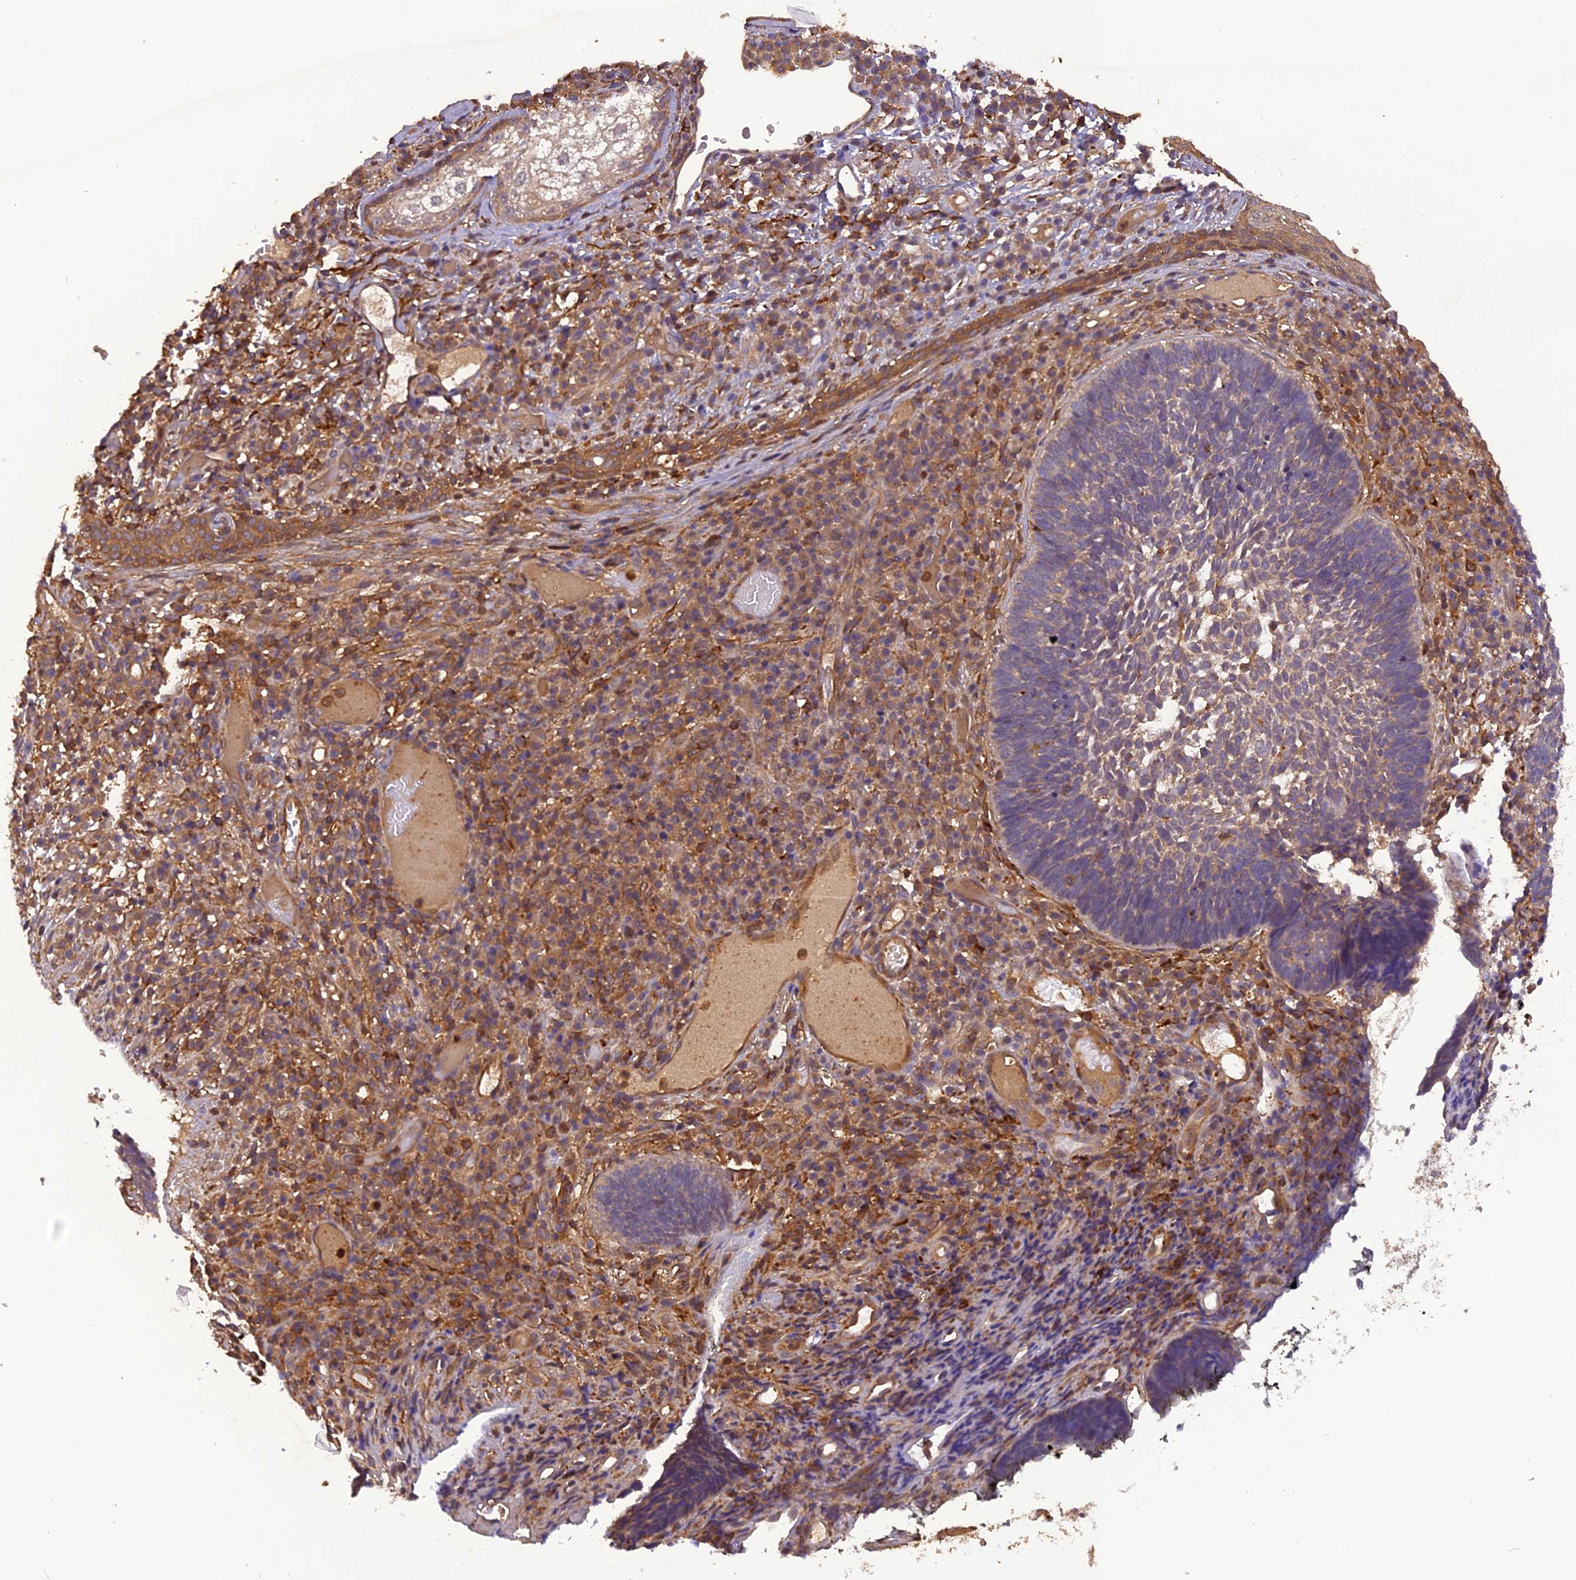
{"staining": {"intensity": "weak", "quantity": "<25%", "location": "cytoplasmic/membranous"}, "tissue": "skin cancer", "cell_type": "Tumor cells", "image_type": "cancer", "snomed": [{"axis": "morphology", "description": "Basal cell carcinoma"}, {"axis": "topography", "description": "Skin"}], "caption": "Skin cancer was stained to show a protein in brown. There is no significant expression in tumor cells.", "gene": "STOML1", "patient": {"sex": "male", "age": 88}}